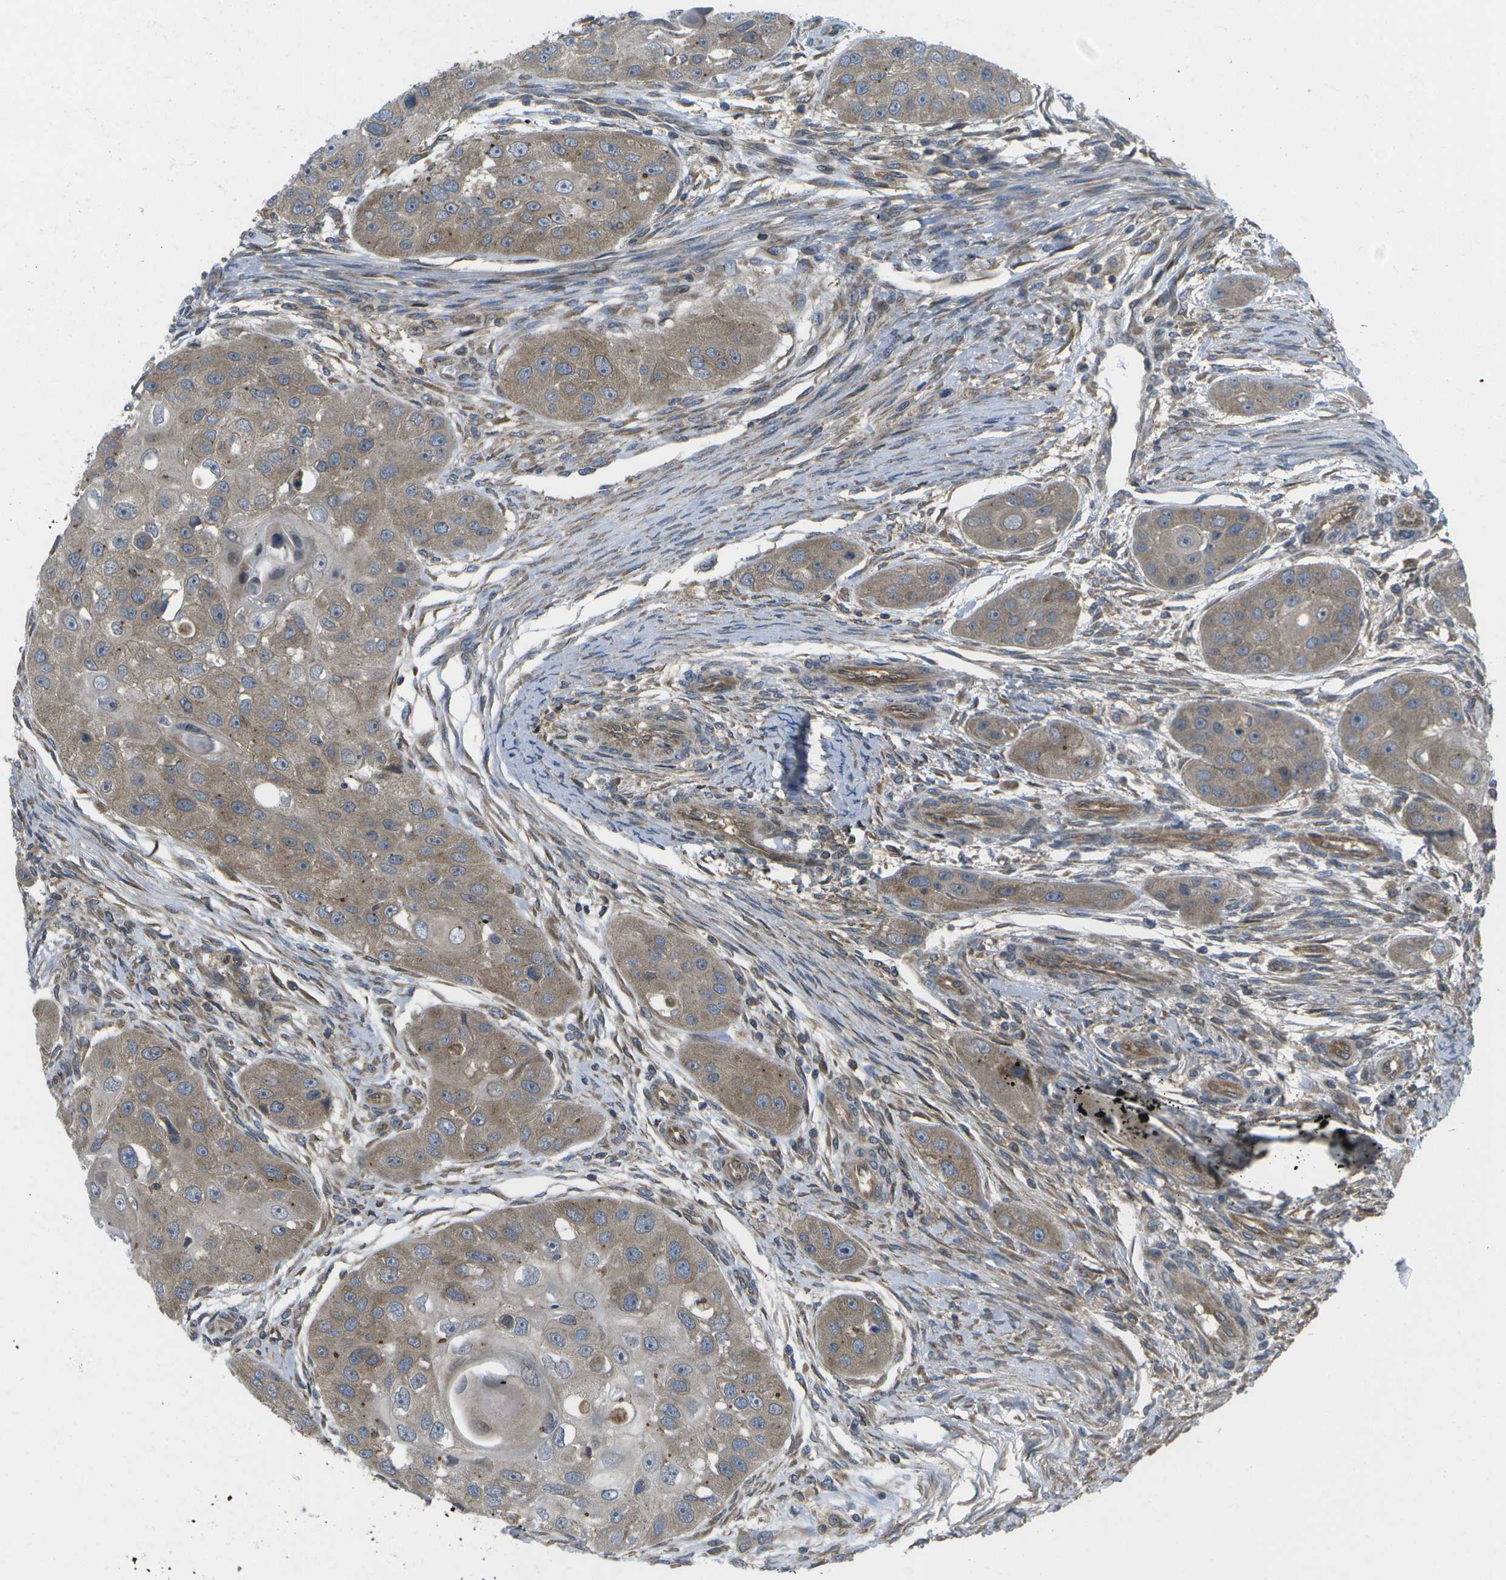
{"staining": {"intensity": "moderate", "quantity": ">75%", "location": "cytoplasmic/membranous"}, "tissue": "head and neck cancer", "cell_type": "Tumor cells", "image_type": "cancer", "snomed": [{"axis": "morphology", "description": "Normal tissue, NOS"}, {"axis": "morphology", "description": "Squamous cell carcinoma, NOS"}, {"axis": "topography", "description": "Skeletal muscle"}, {"axis": "topography", "description": "Head-Neck"}], "caption": "Moderate cytoplasmic/membranous staining for a protein is appreciated in about >75% of tumor cells of head and neck squamous cell carcinoma using immunohistochemistry.", "gene": "DPM3", "patient": {"sex": "male", "age": 51}}